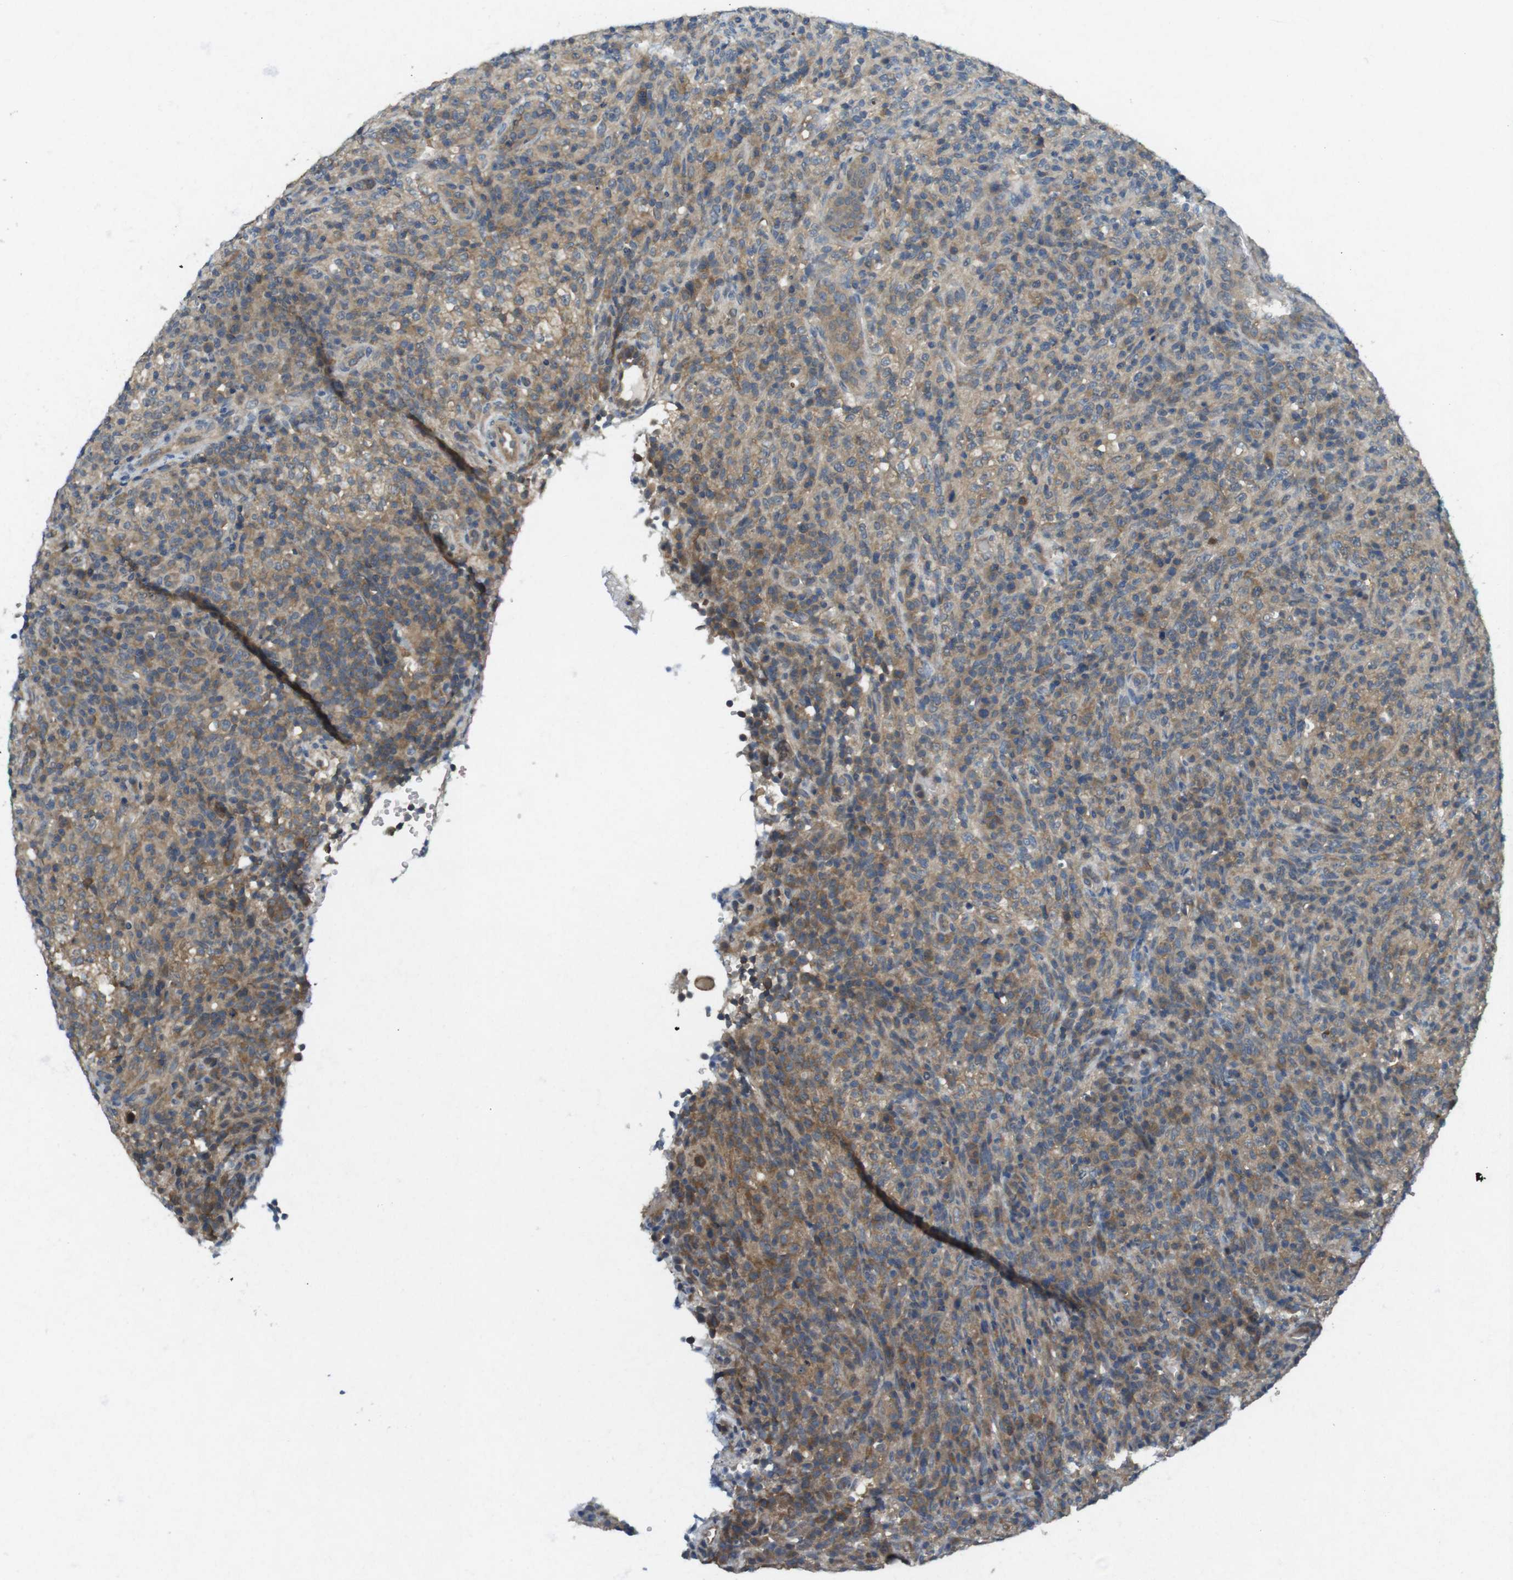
{"staining": {"intensity": "moderate", "quantity": "25%-75%", "location": "cytoplasmic/membranous"}, "tissue": "lymphoma", "cell_type": "Tumor cells", "image_type": "cancer", "snomed": [{"axis": "morphology", "description": "Malignant lymphoma, non-Hodgkin's type, High grade"}, {"axis": "topography", "description": "Lymph node"}], "caption": "Immunohistochemistry (IHC) of high-grade malignant lymphoma, non-Hodgkin's type demonstrates medium levels of moderate cytoplasmic/membranous staining in about 25%-75% of tumor cells.", "gene": "SUGT1", "patient": {"sex": "female", "age": 76}}